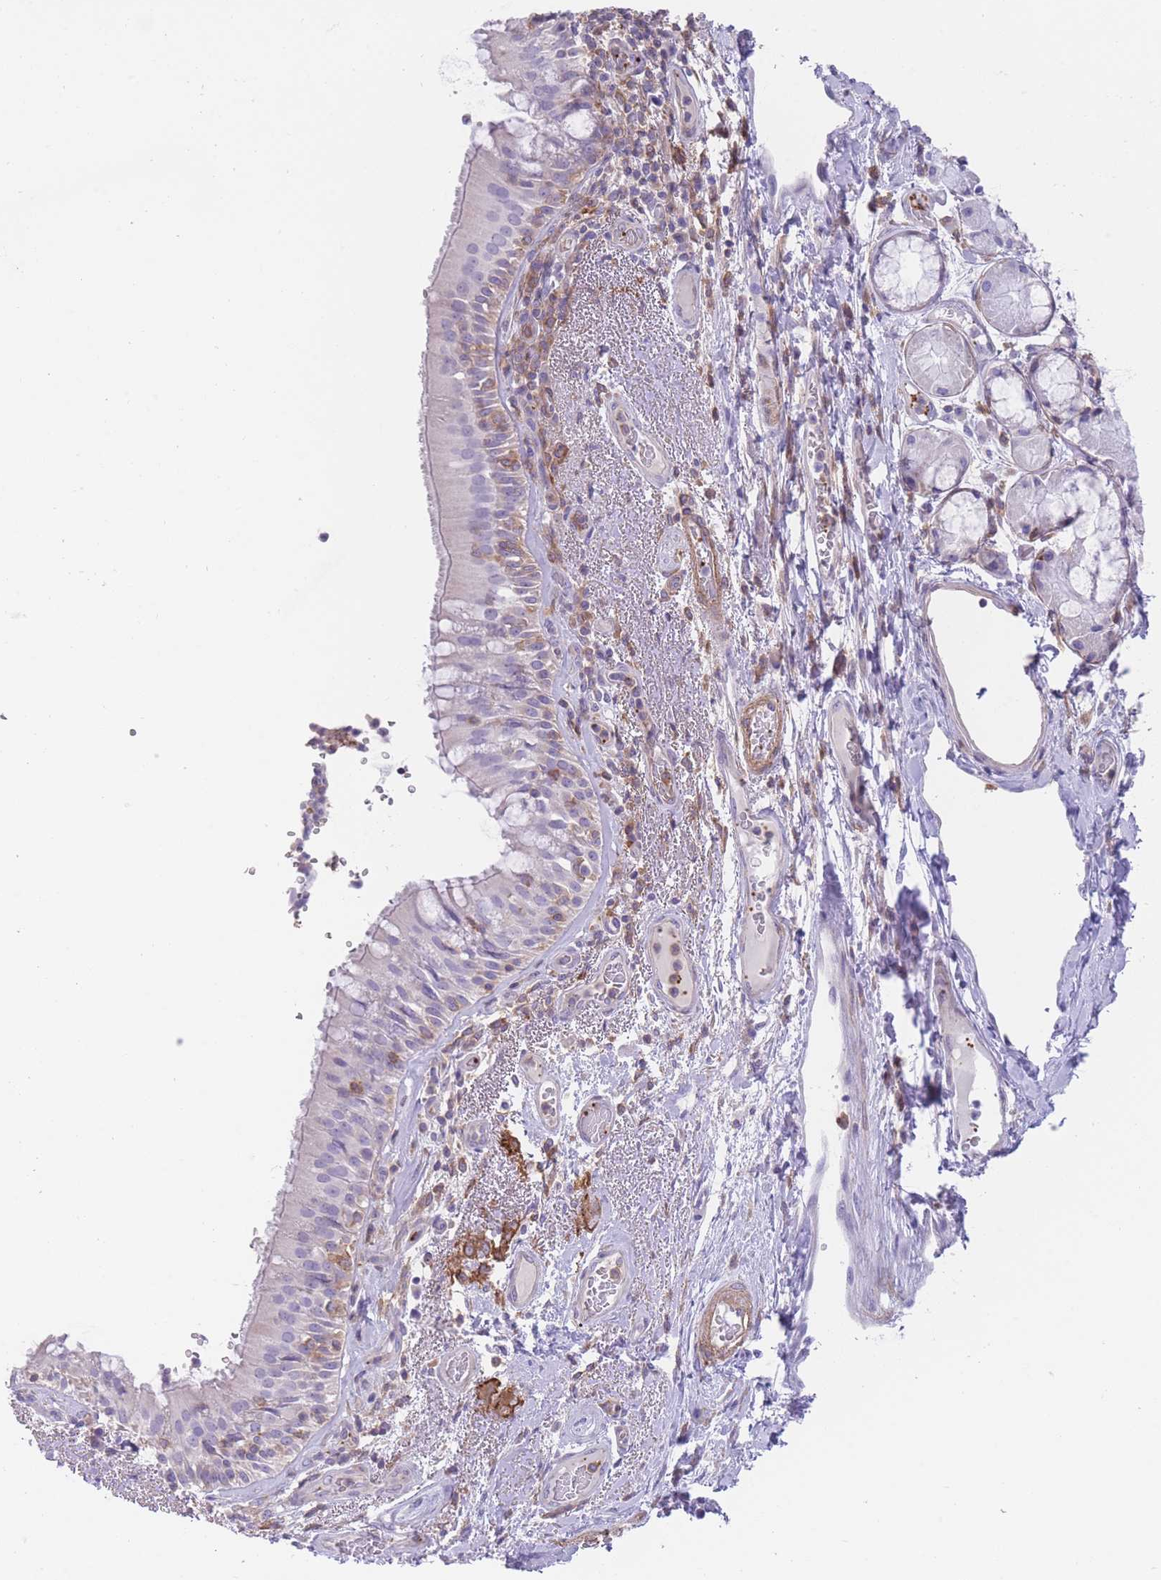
{"staining": {"intensity": "weak", "quantity": "<25%", "location": "cytoplasmic/membranous"}, "tissue": "bronchus", "cell_type": "Respiratory epithelial cells", "image_type": "normal", "snomed": [{"axis": "morphology", "description": "Normal tissue, NOS"}, {"axis": "topography", "description": "Cartilage tissue"}, {"axis": "topography", "description": "Bronchus"}], "caption": "IHC image of benign bronchus stained for a protein (brown), which reveals no positivity in respiratory epithelial cells. The staining is performed using DAB (3,3'-diaminobenzidine) brown chromogen with nuclei counter-stained in using hematoxylin.", "gene": "ENSG00000289258", "patient": {"sex": "male", "age": 63}}